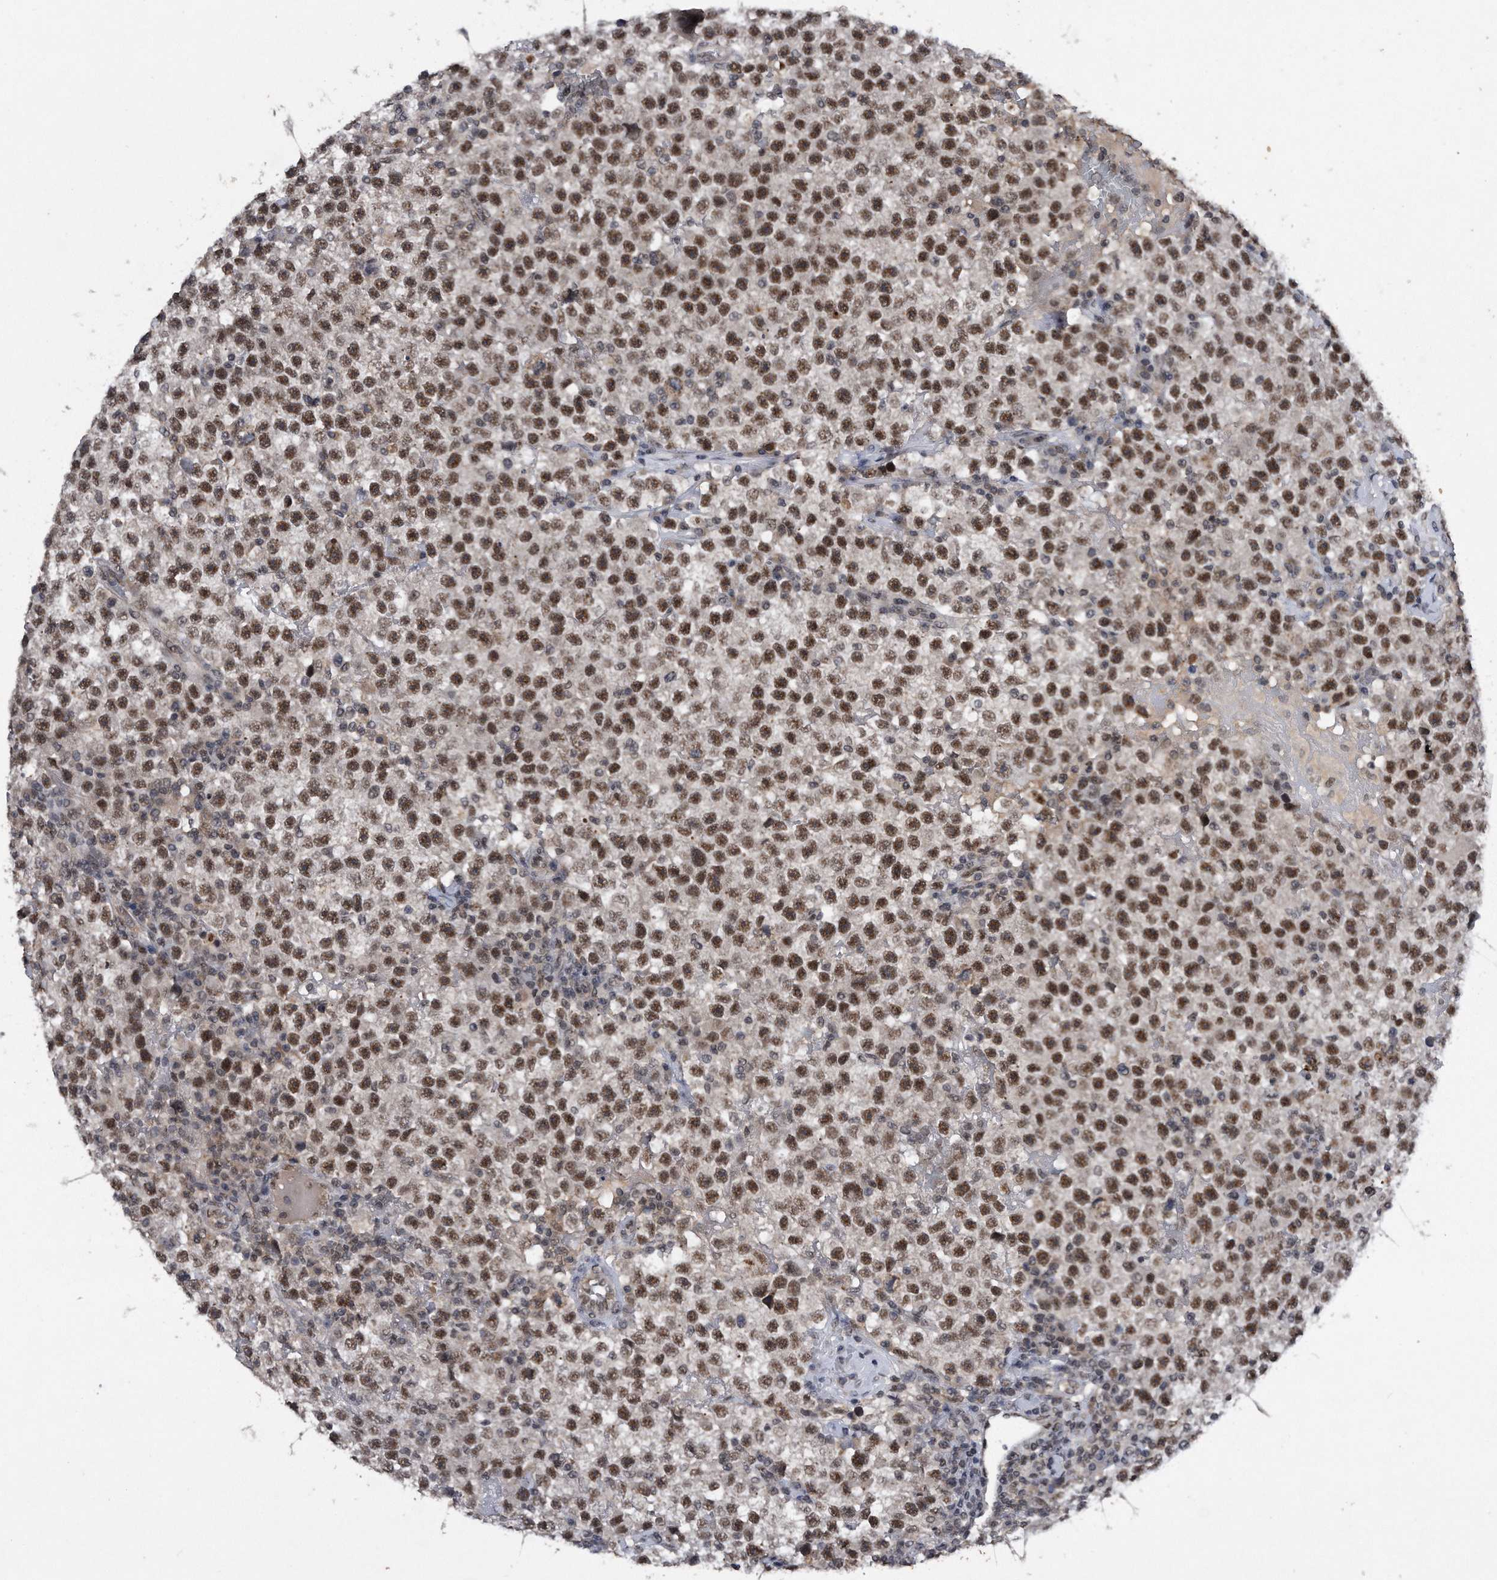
{"staining": {"intensity": "strong", "quantity": ">75%", "location": "nuclear"}, "tissue": "testis cancer", "cell_type": "Tumor cells", "image_type": "cancer", "snomed": [{"axis": "morphology", "description": "Seminoma, NOS"}, {"axis": "topography", "description": "Testis"}], "caption": "Seminoma (testis) was stained to show a protein in brown. There is high levels of strong nuclear positivity in approximately >75% of tumor cells.", "gene": "VIRMA", "patient": {"sex": "male", "age": 22}}